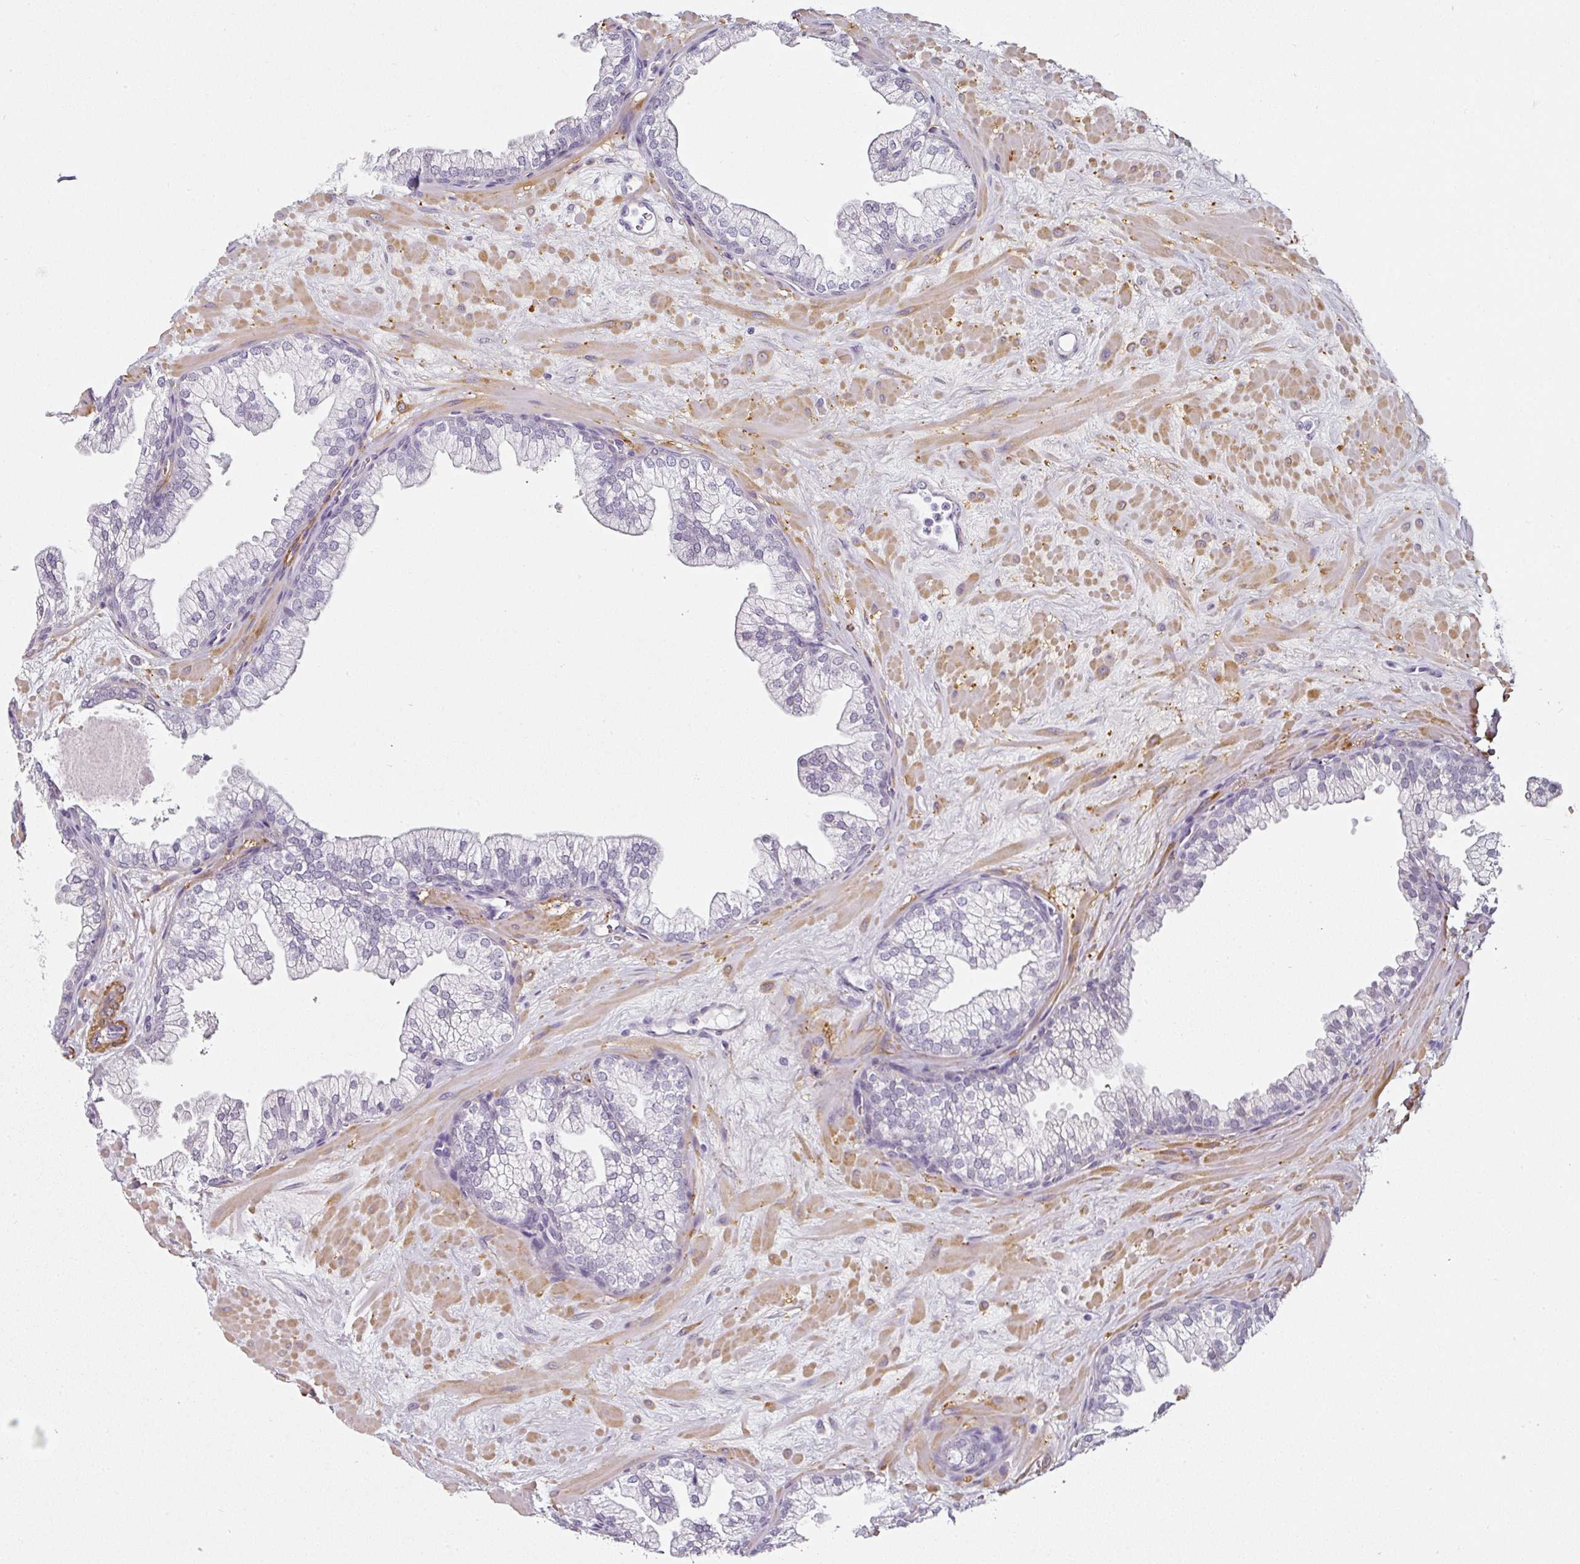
{"staining": {"intensity": "negative", "quantity": "none", "location": "none"}, "tissue": "prostate", "cell_type": "Glandular cells", "image_type": "normal", "snomed": [{"axis": "morphology", "description": "Normal tissue, NOS"}, {"axis": "topography", "description": "Prostate"}, {"axis": "topography", "description": "Peripheral nerve tissue"}], "caption": "The histopathology image demonstrates no staining of glandular cells in unremarkable prostate. The staining is performed using DAB (3,3'-diaminobenzidine) brown chromogen with nuclei counter-stained in using hematoxylin.", "gene": "CAP2", "patient": {"sex": "male", "age": 61}}